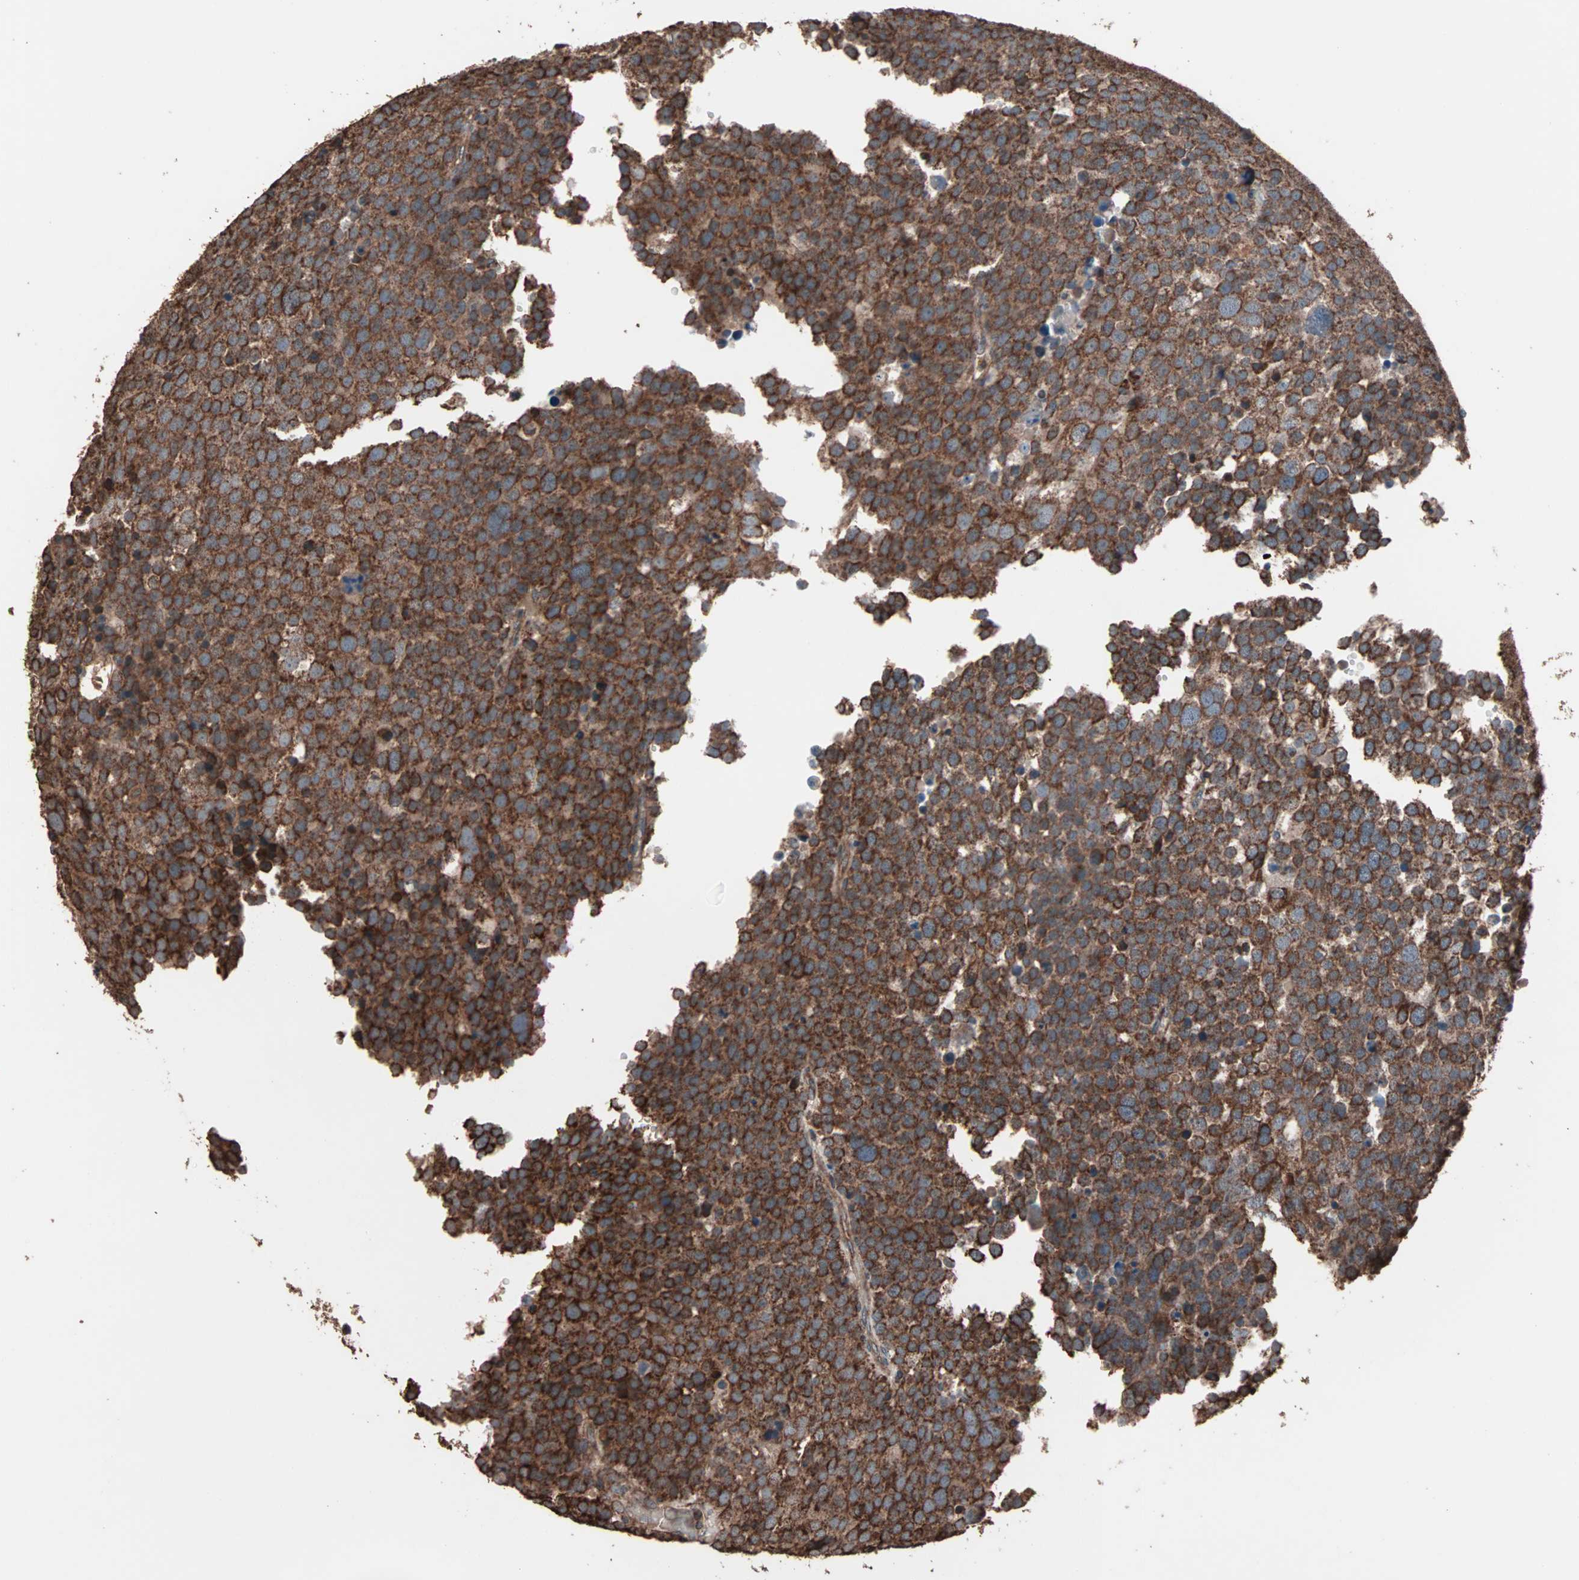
{"staining": {"intensity": "strong", "quantity": ">75%", "location": "cytoplasmic/membranous"}, "tissue": "testis cancer", "cell_type": "Tumor cells", "image_type": "cancer", "snomed": [{"axis": "morphology", "description": "Seminoma, NOS"}, {"axis": "topography", "description": "Testis"}], "caption": "Immunohistochemistry micrograph of neoplastic tissue: seminoma (testis) stained using immunohistochemistry (IHC) demonstrates high levels of strong protein expression localized specifically in the cytoplasmic/membranous of tumor cells, appearing as a cytoplasmic/membranous brown color.", "gene": "MRPL2", "patient": {"sex": "male", "age": 71}}